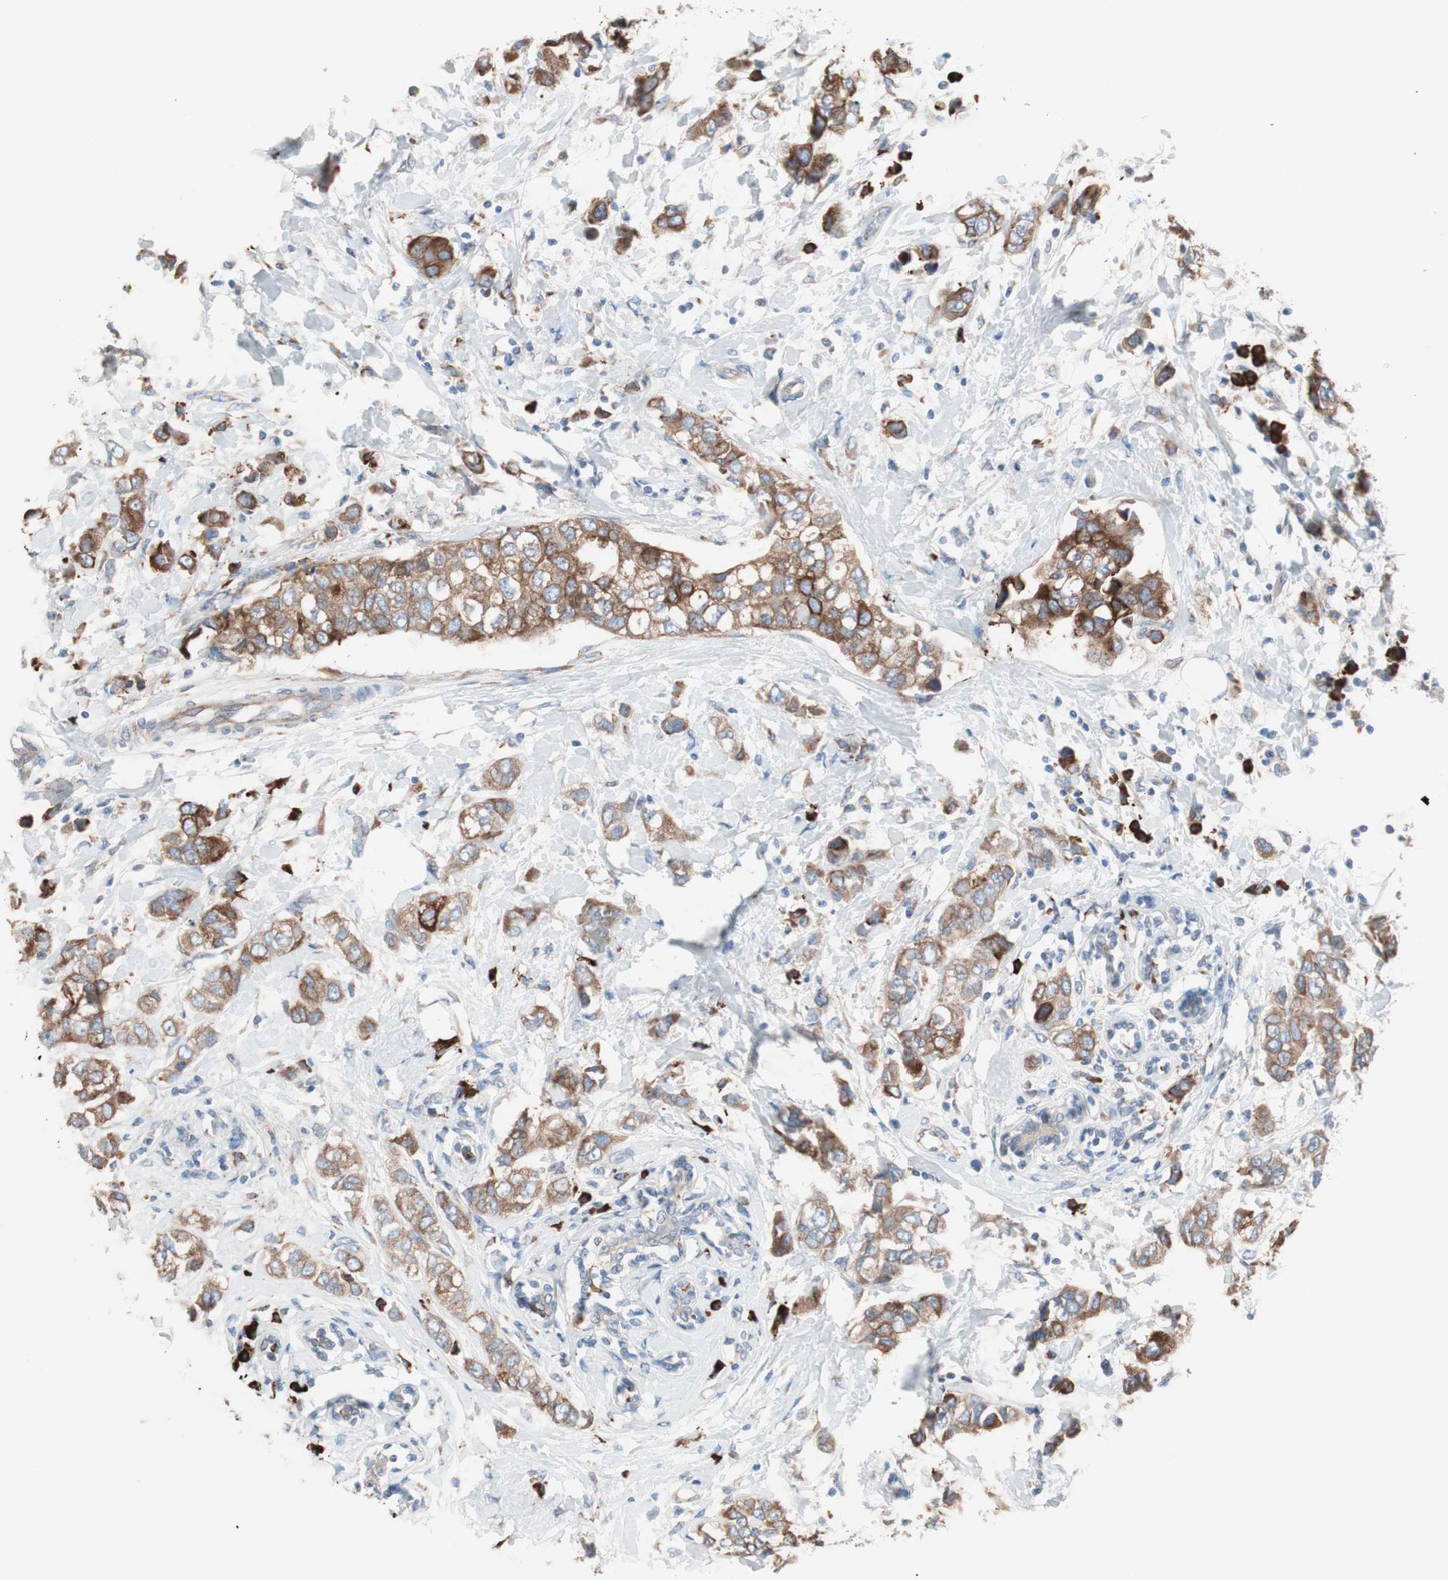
{"staining": {"intensity": "moderate", "quantity": ">75%", "location": "cytoplasmic/membranous"}, "tissue": "breast cancer", "cell_type": "Tumor cells", "image_type": "cancer", "snomed": [{"axis": "morphology", "description": "Duct carcinoma"}, {"axis": "topography", "description": "Breast"}], "caption": "Immunohistochemistry image of neoplastic tissue: breast cancer stained using immunohistochemistry displays medium levels of moderate protein expression localized specifically in the cytoplasmic/membranous of tumor cells, appearing as a cytoplasmic/membranous brown color.", "gene": "SLC27A4", "patient": {"sex": "female", "age": 50}}